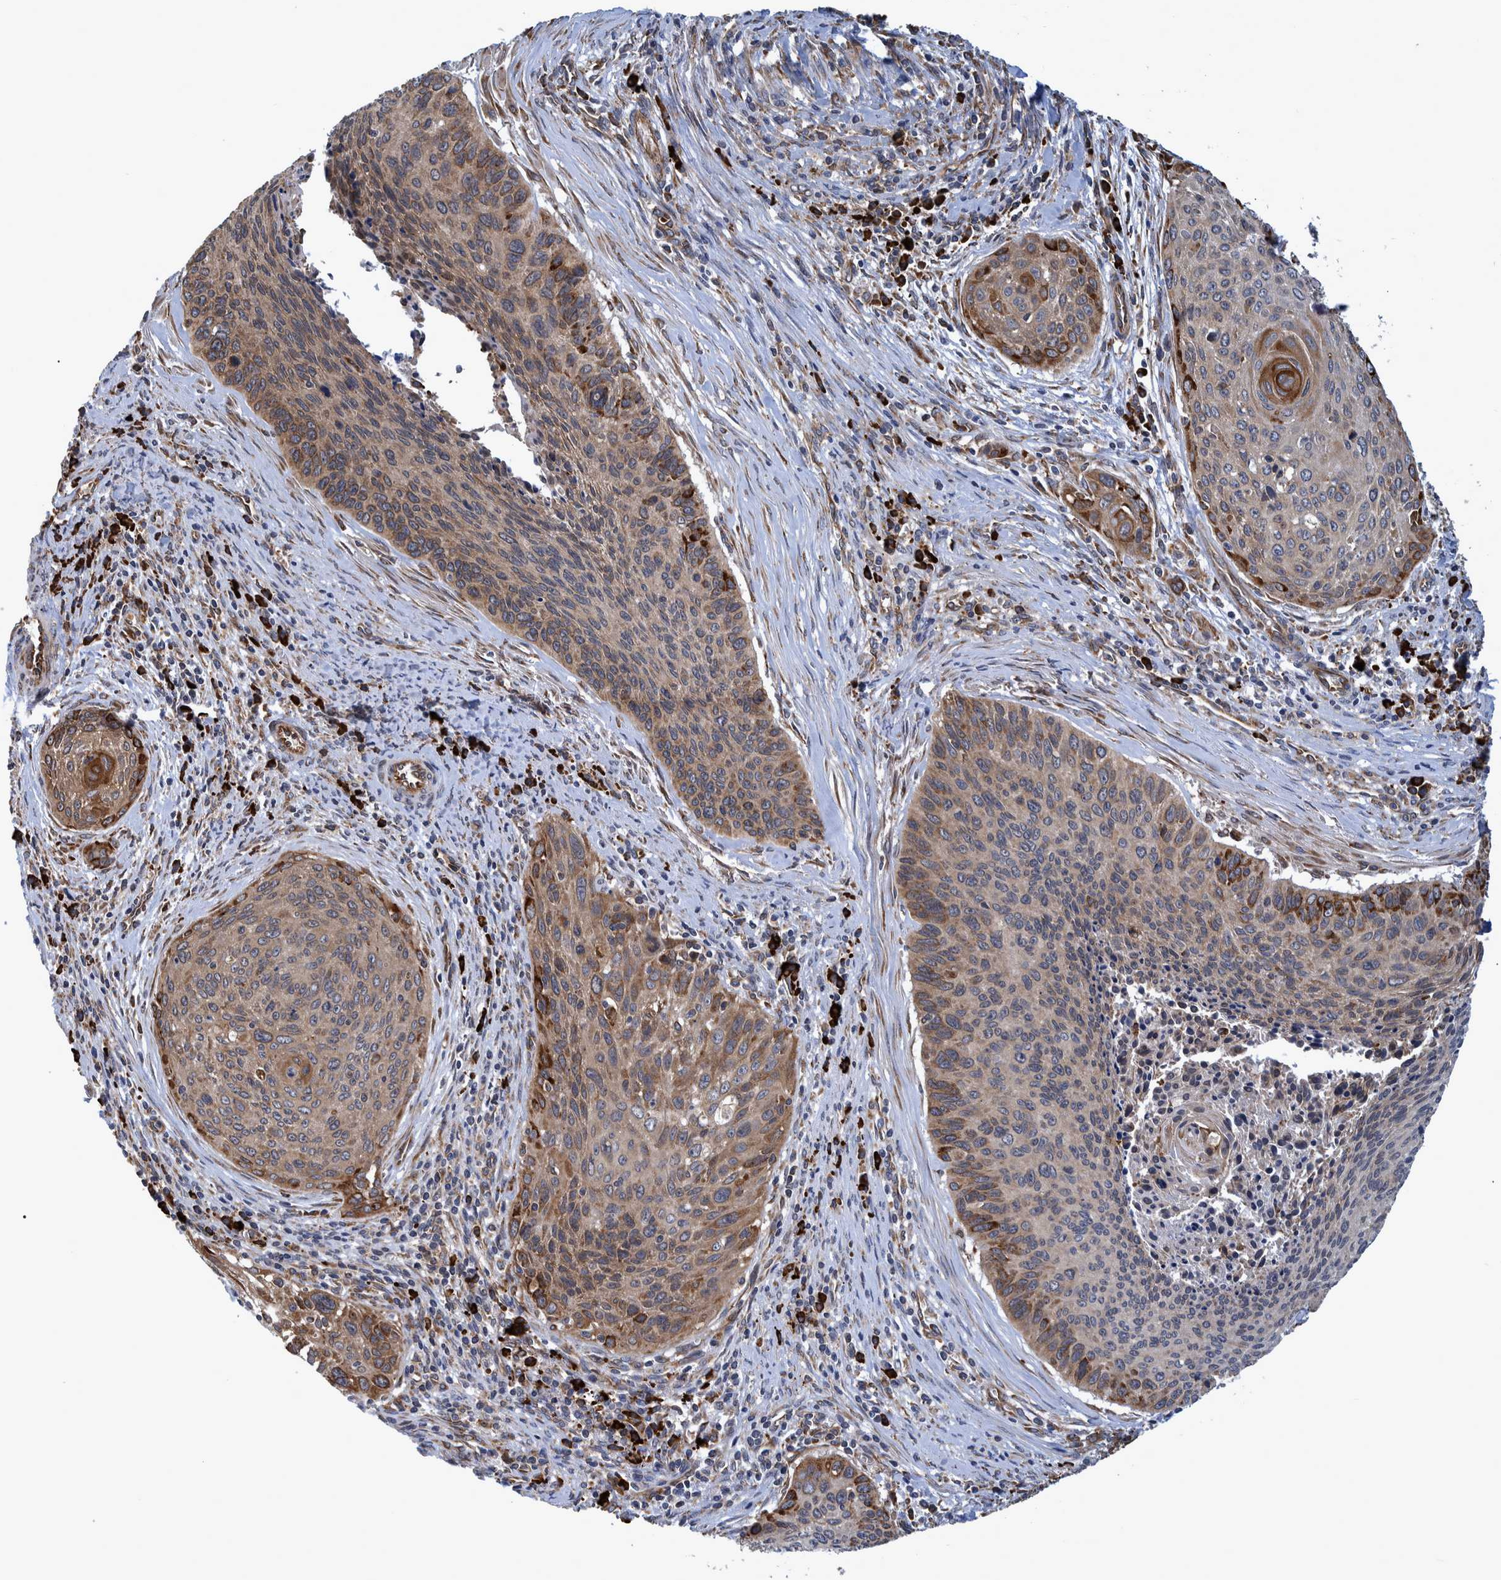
{"staining": {"intensity": "weak", "quantity": ">75%", "location": "cytoplasmic/membranous"}, "tissue": "cervical cancer", "cell_type": "Tumor cells", "image_type": "cancer", "snomed": [{"axis": "morphology", "description": "Squamous cell carcinoma, NOS"}, {"axis": "topography", "description": "Cervix"}], "caption": "A histopathology image of cervical cancer (squamous cell carcinoma) stained for a protein reveals weak cytoplasmic/membranous brown staining in tumor cells.", "gene": "SPAG5", "patient": {"sex": "female", "age": 55}}